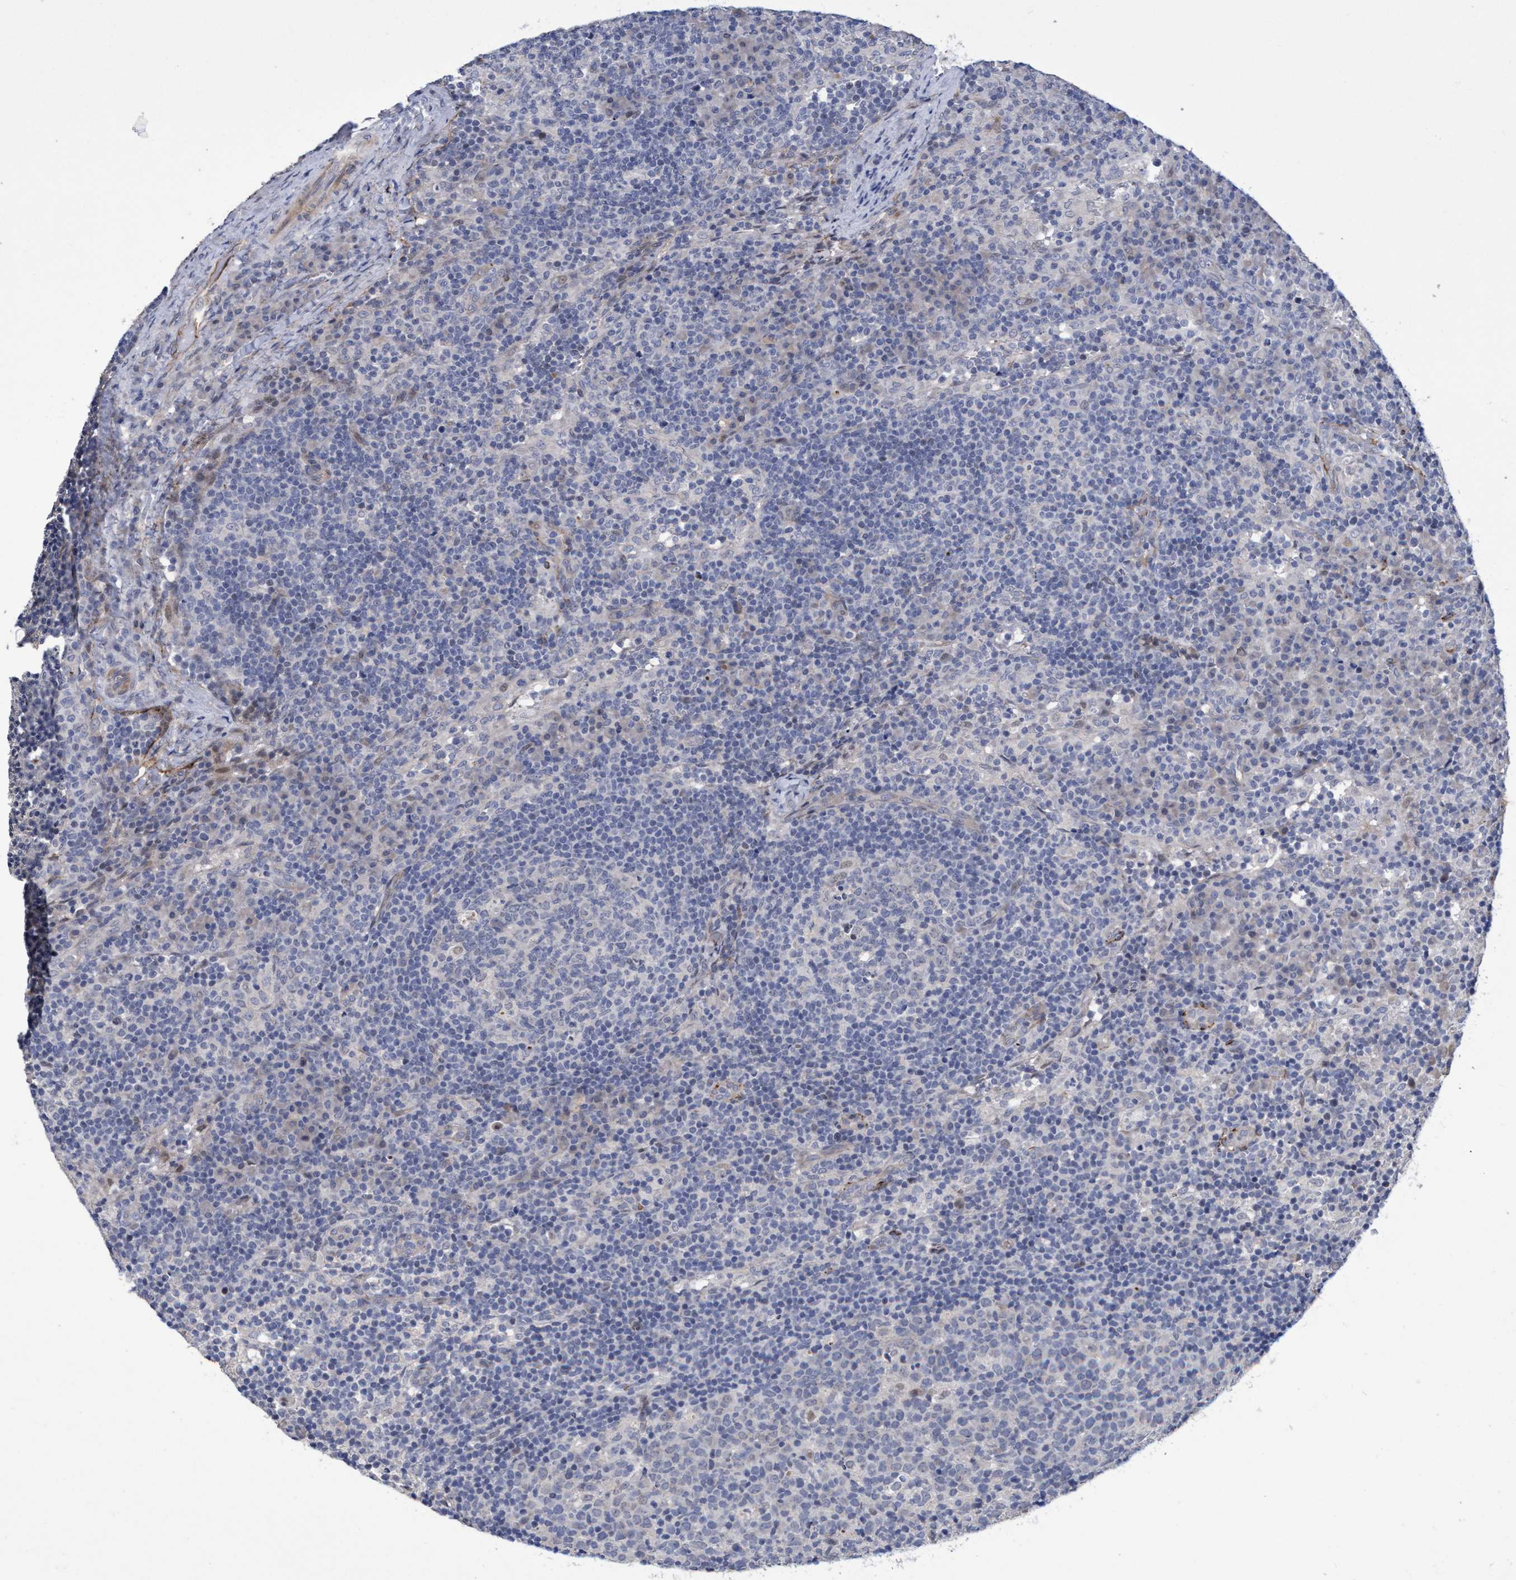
{"staining": {"intensity": "weak", "quantity": "<25%", "location": "cytoplasmic/membranous"}, "tissue": "lymph node", "cell_type": "Germinal center cells", "image_type": "normal", "snomed": [{"axis": "morphology", "description": "Normal tissue, NOS"}, {"axis": "morphology", "description": "Inflammation, NOS"}, {"axis": "topography", "description": "Lymph node"}], "caption": "Lymph node stained for a protein using immunohistochemistry reveals no expression germinal center cells.", "gene": "ZNF750", "patient": {"sex": "male", "age": 55}}